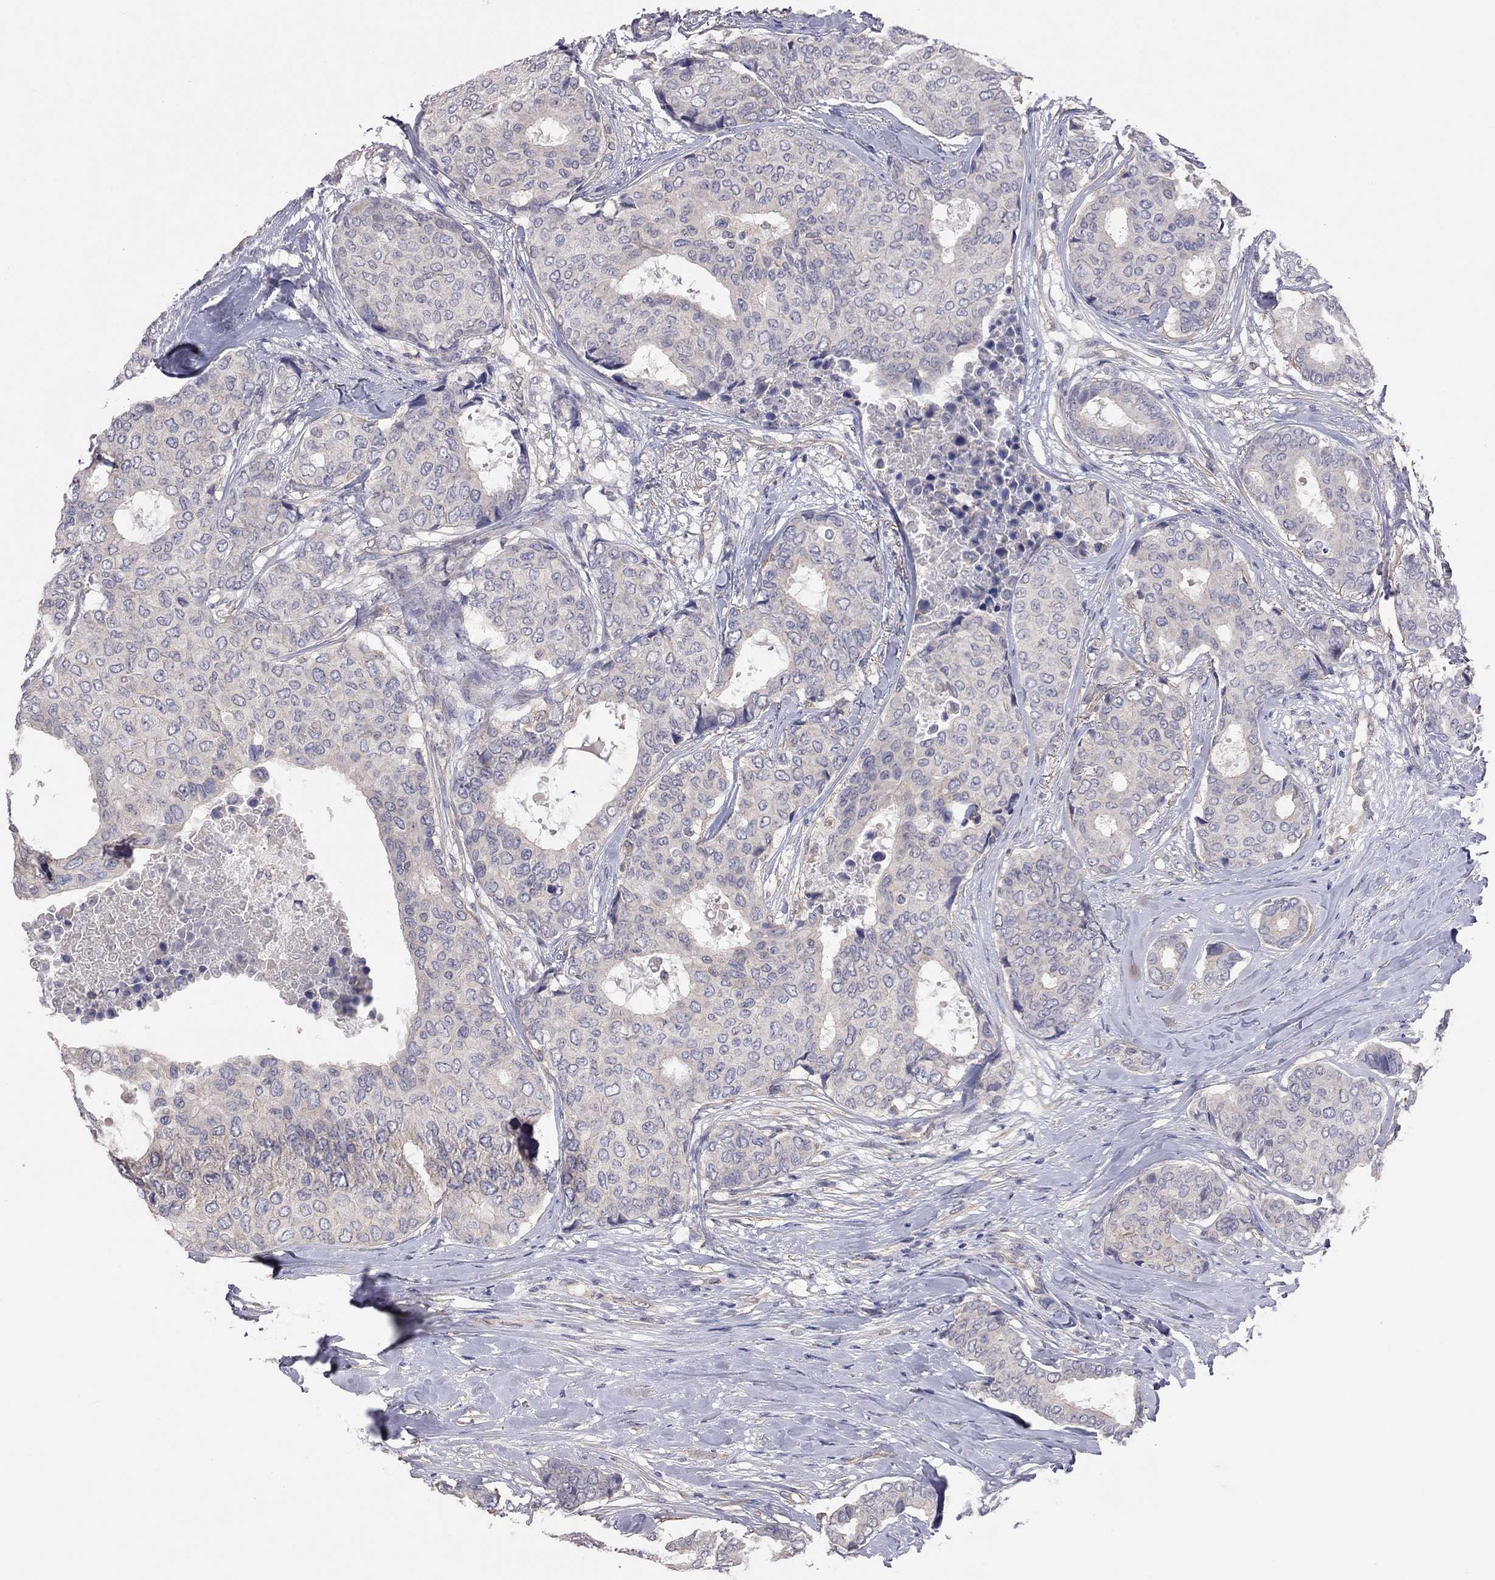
{"staining": {"intensity": "negative", "quantity": "none", "location": "none"}, "tissue": "breast cancer", "cell_type": "Tumor cells", "image_type": "cancer", "snomed": [{"axis": "morphology", "description": "Duct carcinoma"}, {"axis": "topography", "description": "Breast"}], "caption": "DAB immunohistochemical staining of breast cancer exhibits no significant positivity in tumor cells.", "gene": "KCNB1", "patient": {"sex": "female", "age": 75}}